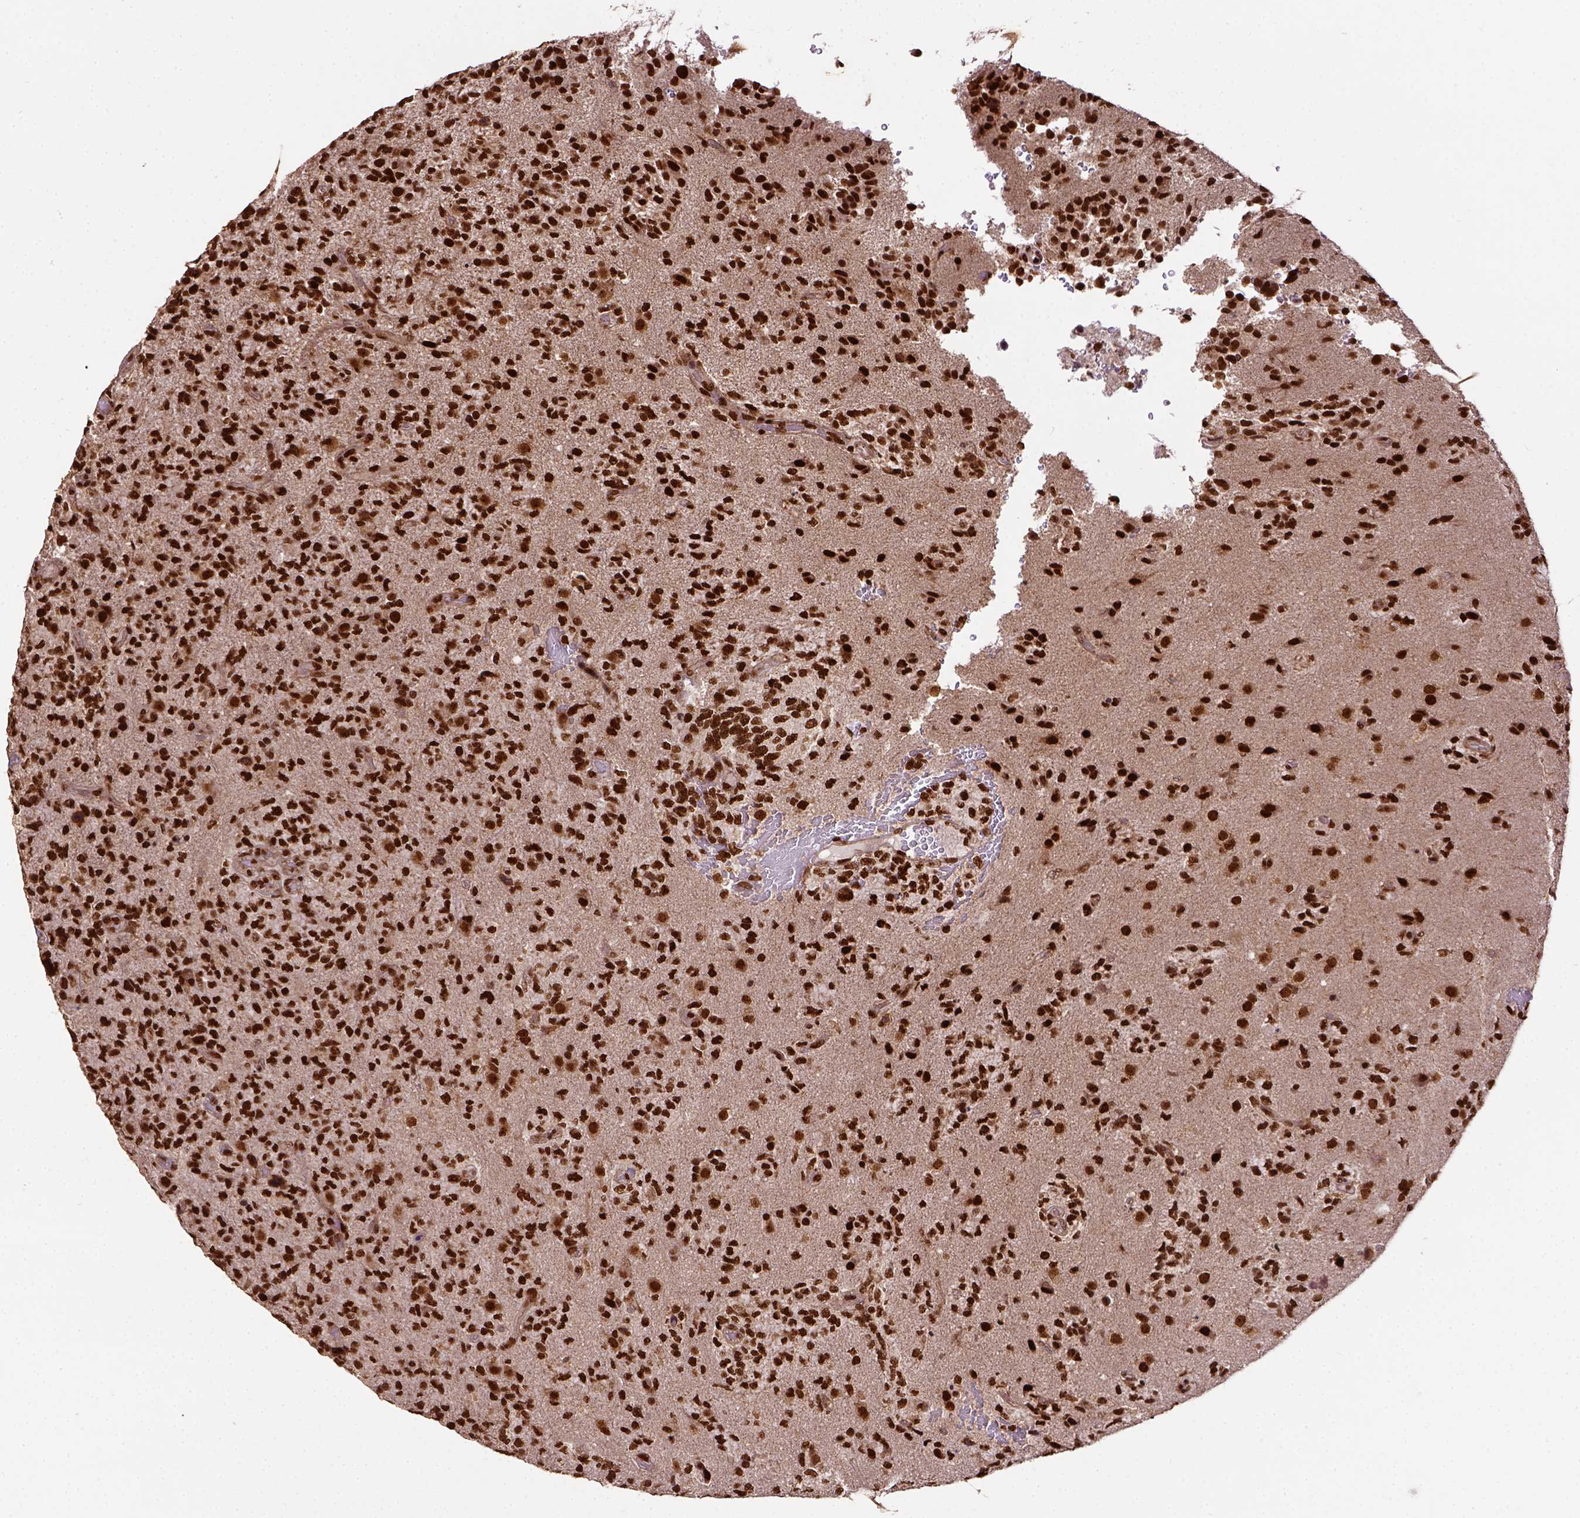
{"staining": {"intensity": "strong", "quantity": ">75%", "location": "nuclear"}, "tissue": "glioma", "cell_type": "Tumor cells", "image_type": "cancer", "snomed": [{"axis": "morphology", "description": "Glioma, malignant, High grade"}, {"axis": "topography", "description": "Brain"}], "caption": "Glioma stained for a protein (brown) displays strong nuclear positive staining in approximately >75% of tumor cells.", "gene": "NACC1", "patient": {"sex": "female", "age": 71}}